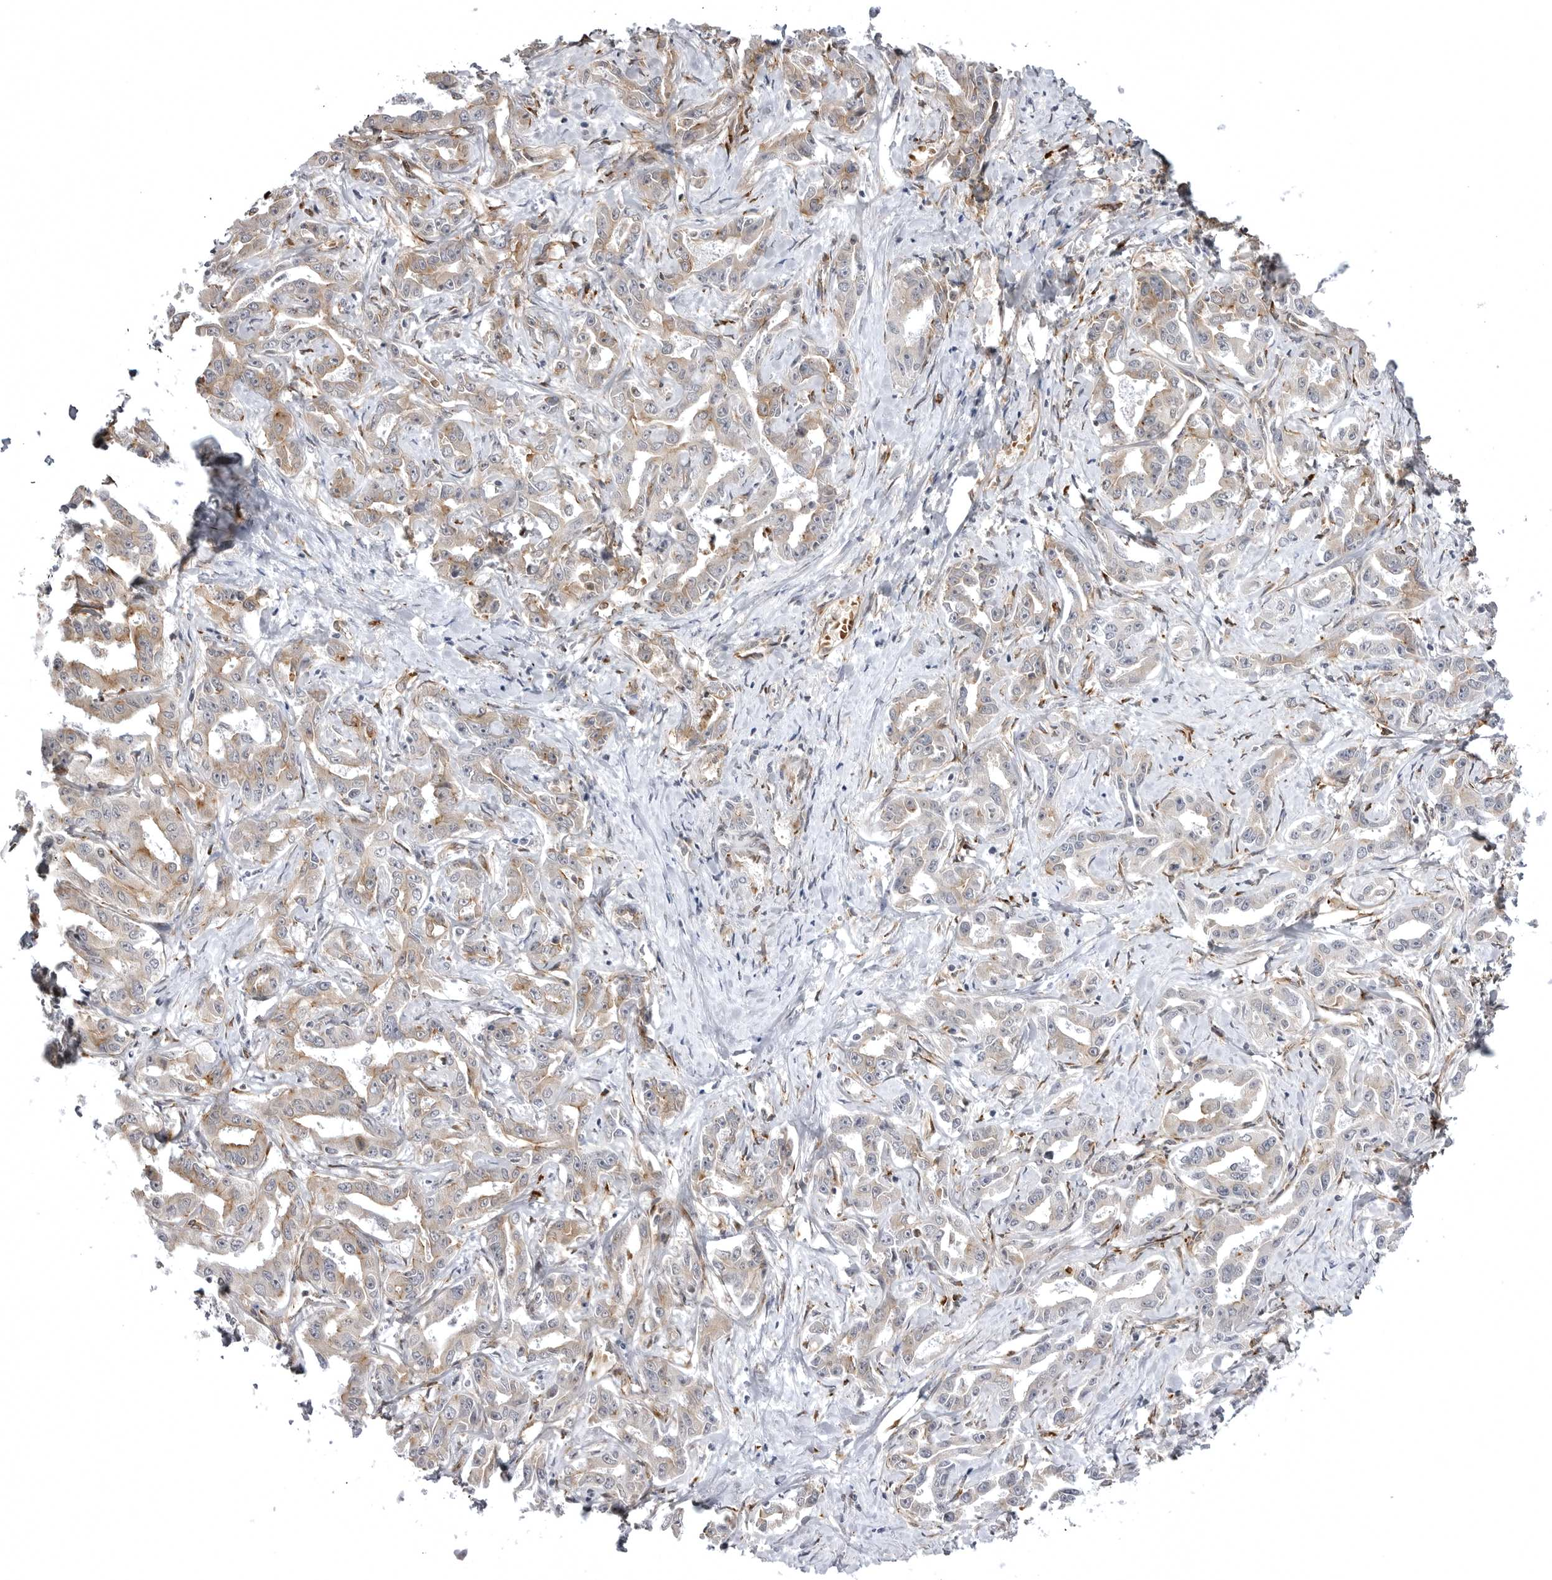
{"staining": {"intensity": "weak", "quantity": "25%-75%", "location": "cytoplasmic/membranous"}, "tissue": "liver cancer", "cell_type": "Tumor cells", "image_type": "cancer", "snomed": [{"axis": "morphology", "description": "Cholangiocarcinoma"}, {"axis": "topography", "description": "Liver"}], "caption": "A brown stain labels weak cytoplasmic/membranous expression of a protein in human liver cancer tumor cells. (DAB = brown stain, brightfield microscopy at high magnification).", "gene": "ARL5A", "patient": {"sex": "male", "age": 59}}